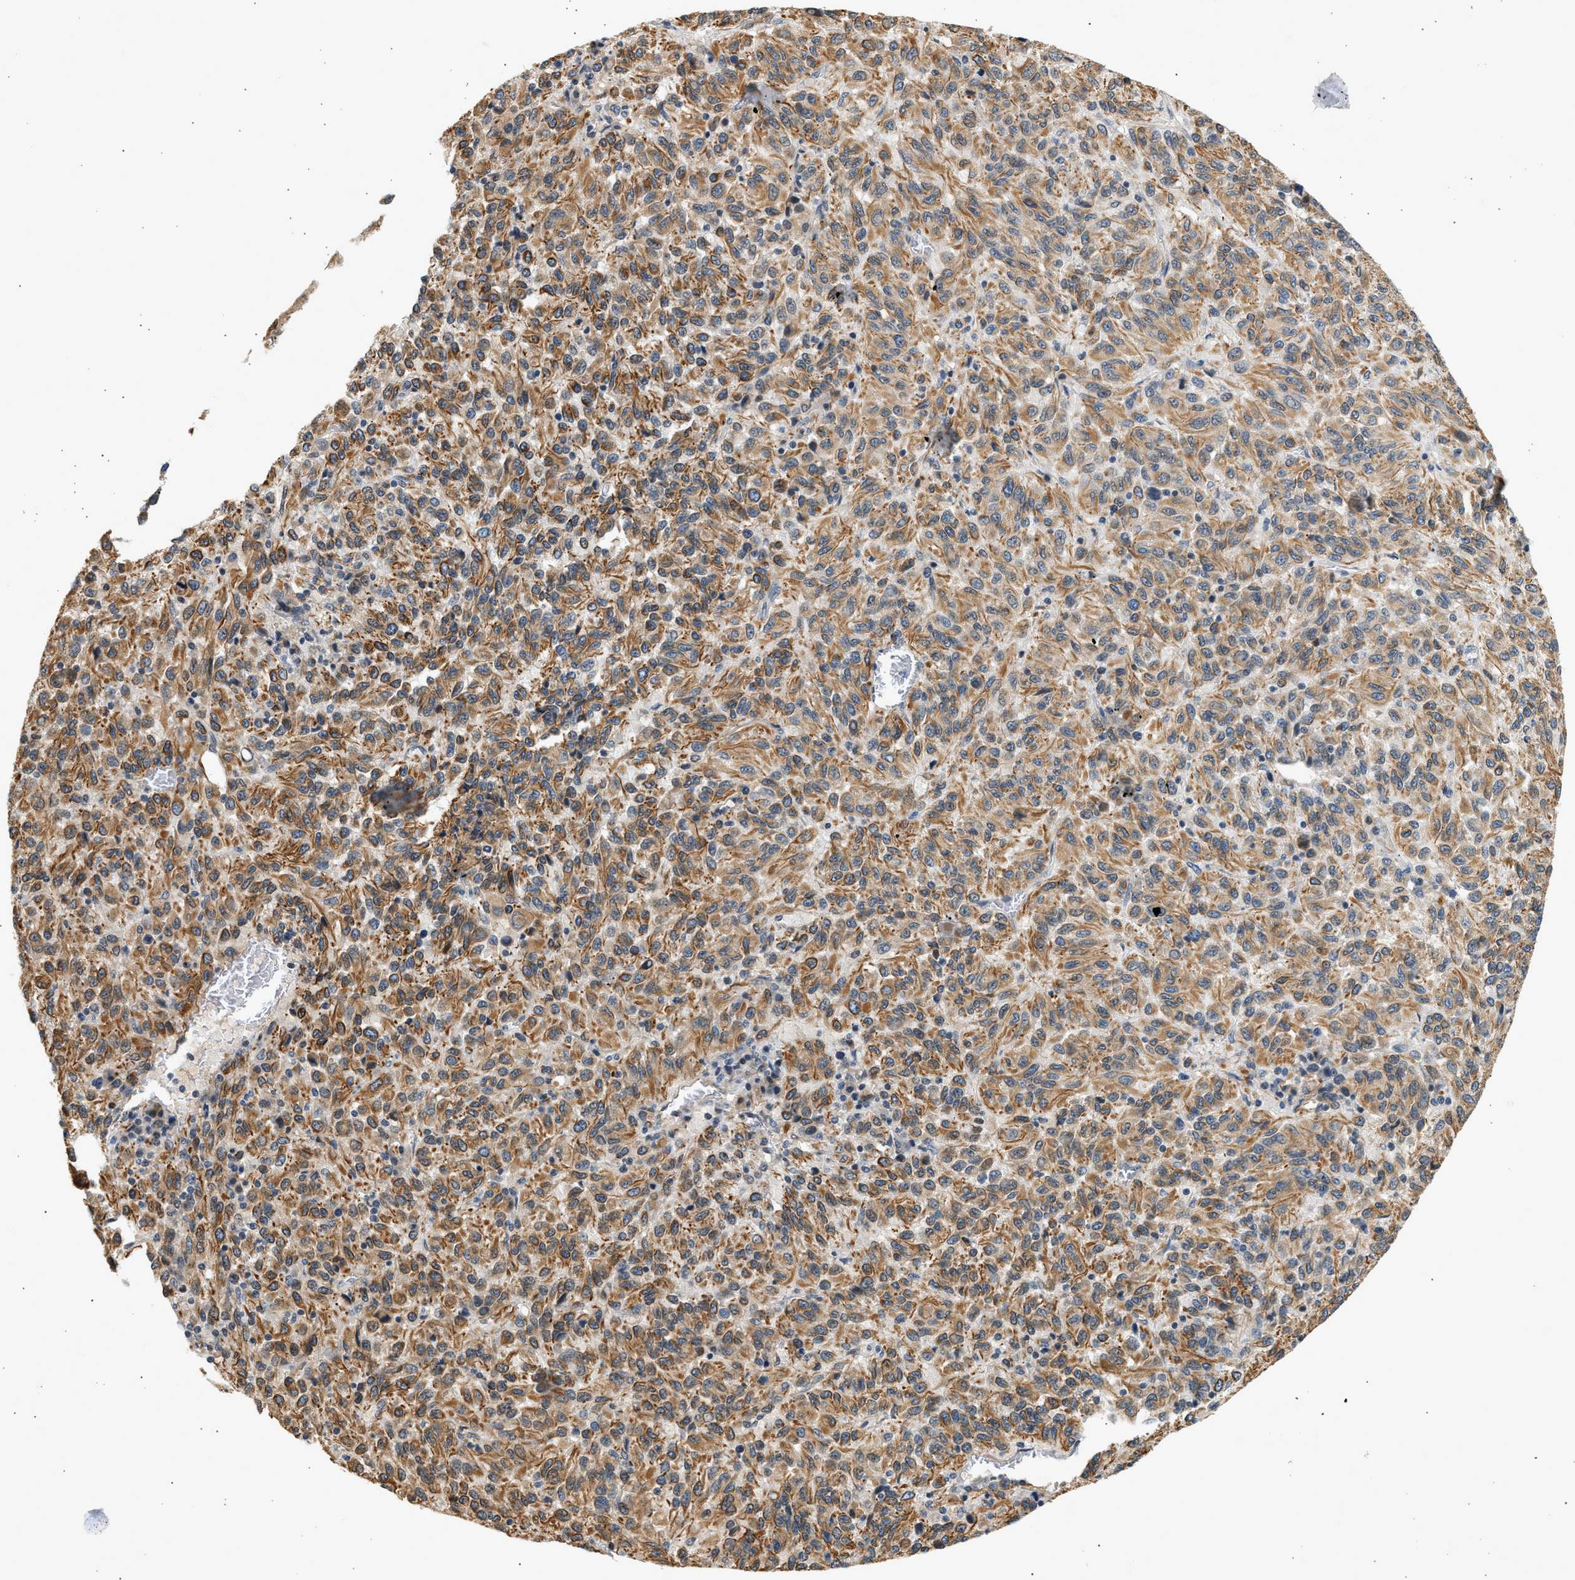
{"staining": {"intensity": "strong", "quantity": ">75%", "location": "cytoplasmic/membranous"}, "tissue": "melanoma", "cell_type": "Tumor cells", "image_type": "cancer", "snomed": [{"axis": "morphology", "description": "Malignant melanoma, Metastatic site"}, {"axis": "topography", "description": "Lung"}], "caption": "Malignant melanoma (metastatic site) tissue reveals strong cytoplasmic/membranous positivity in approximately >75% of tumor cells The protein is stained brown, and the nuclei are stained in blue (DAB (3,3'-diaminobenzidine) IHC with brightfield microscopy, high magnification).", "gene": "WDR31", "patient": {"sex": "male", "age": 64}}